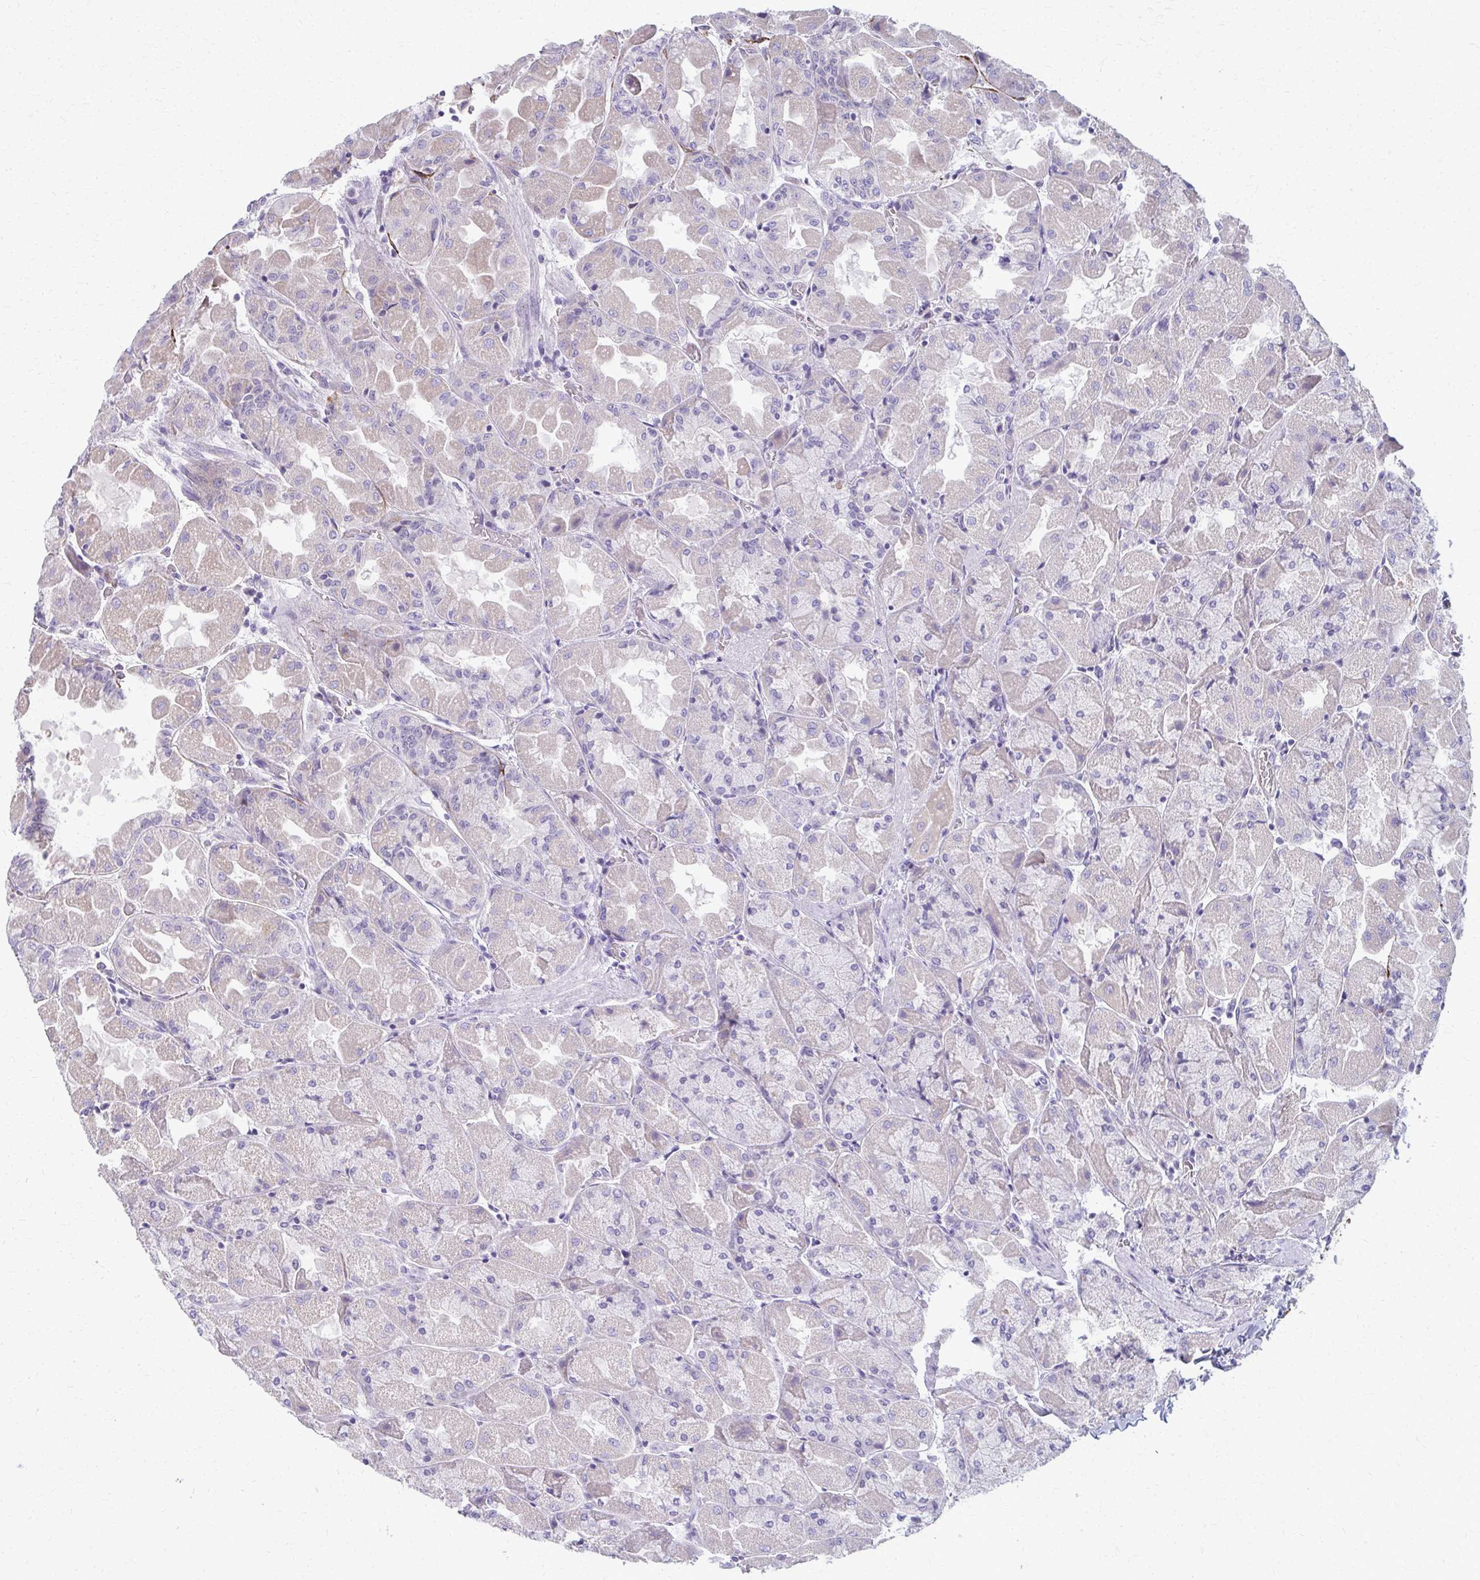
{"staining": {"intensity": "negative", "quantity": "none", "location": "none"}, "tissue": "stomach", "cell_type": "Glandular cells", "image_type": "normal", "snomed": [{"axis": "morphology", "description": "Normal tissue, NOS"}, {"axis": "topography", "description": "Stomach"}], "caption": "This photomicrograph is of normal stomach stained with IHC to label a protein in brown with the nuclei are counter-stained blue. There is no positivity in glandular cells.", "gene": "ADIPOQ", "patient": {"sex": "female", "age": 61}}